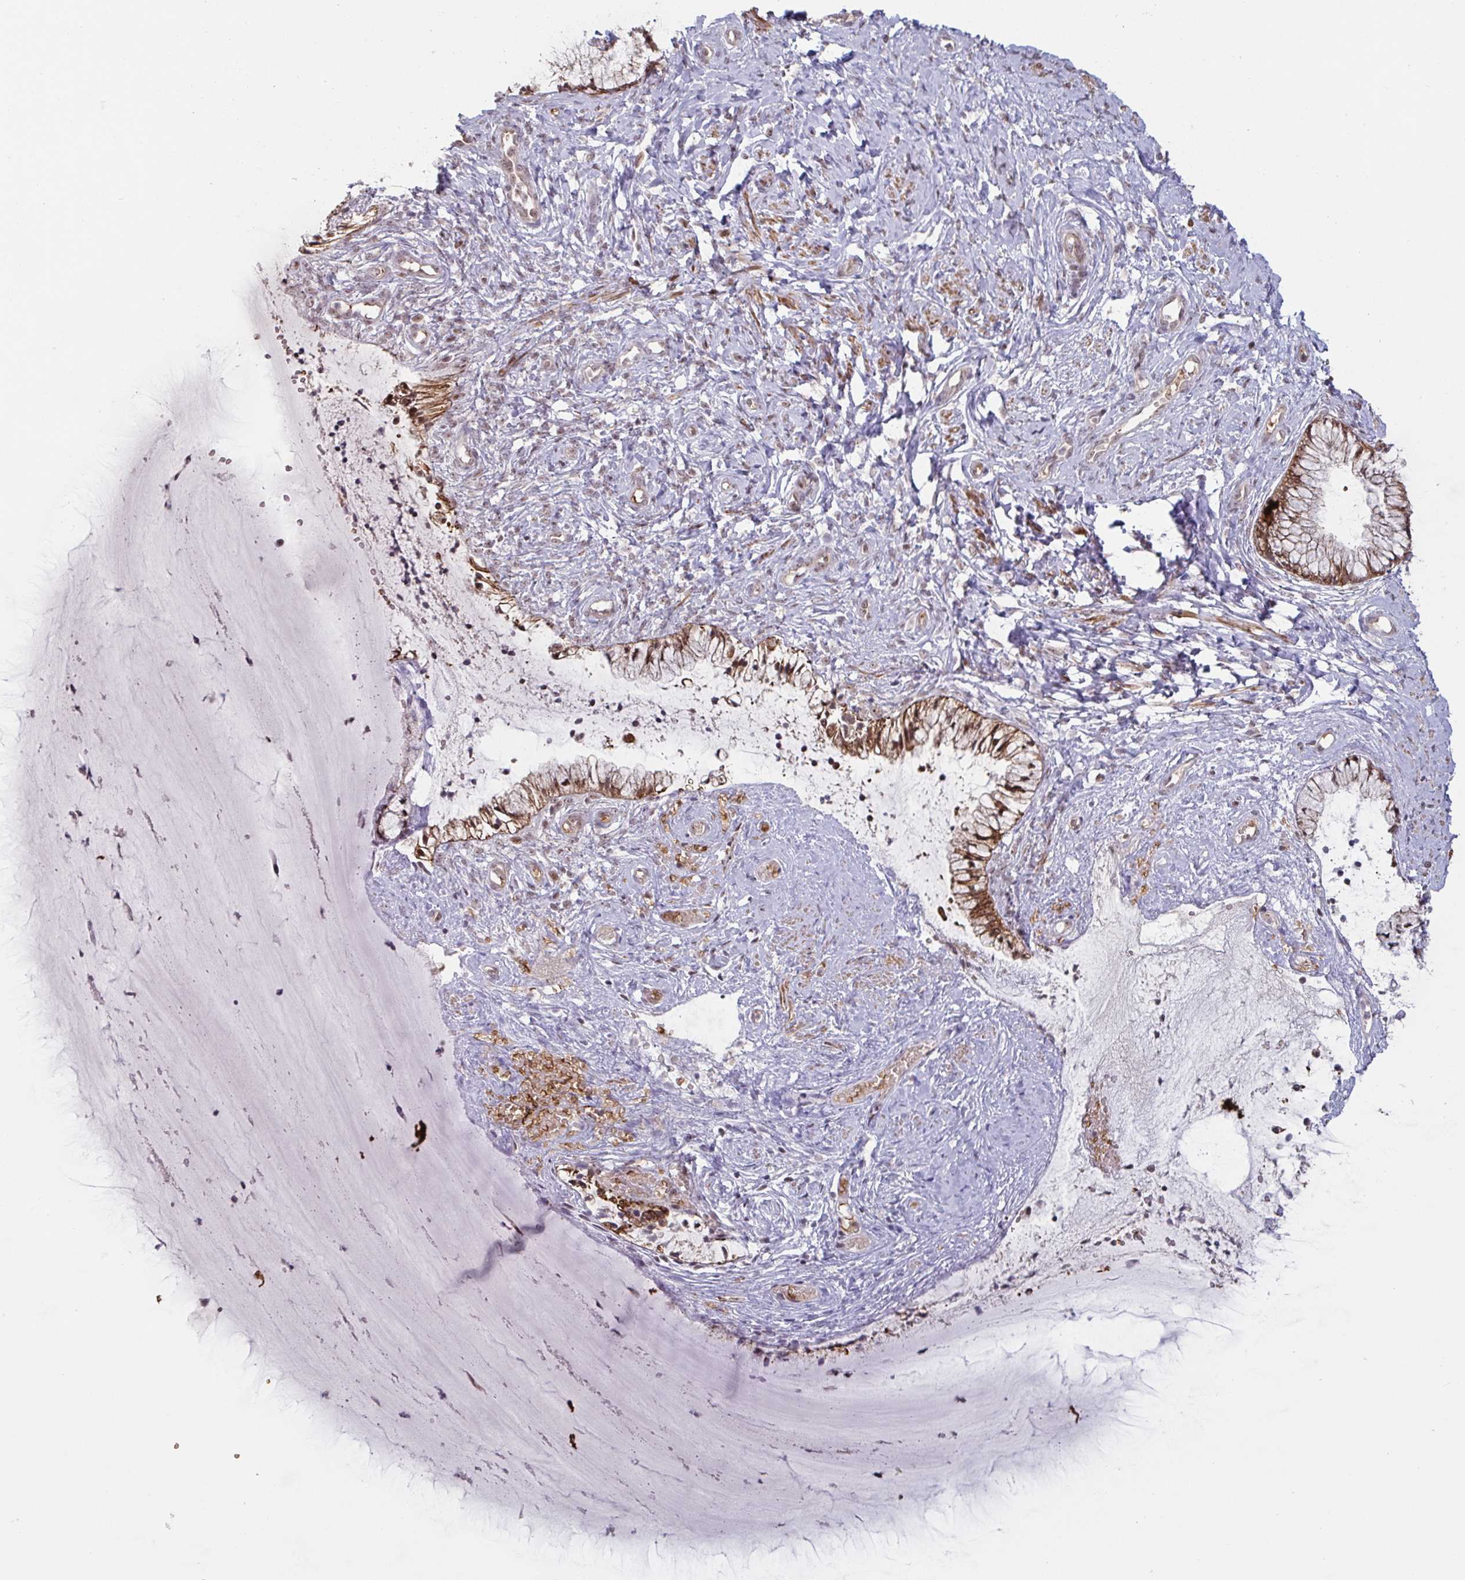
{"staining": {"intensity": "strong", "quantity": "25%-75%", "location": "nuclear"}, "tissue": "cervix", "cell_type": "Glandular cells", "image_type": "normal", "snomed": [{"axis": "morphology", "description": "Normal tissue, NOS"}, {"axis": "topography", "description": "Cervix"}], "caption": "Immunohistochemical staining of benign cervix shows high levels of strong nuclear positivity in about 25%-75% of glandular cells. The staining was performed using DAB (3,3'-diaminobenzidine) to visualize the protein expression in brown, while the nuclei were stained in blue with hematoxylin (Magnification: 20x).", "gene": "NLRP13", "patient": {"sex": "female", "age": 37}}